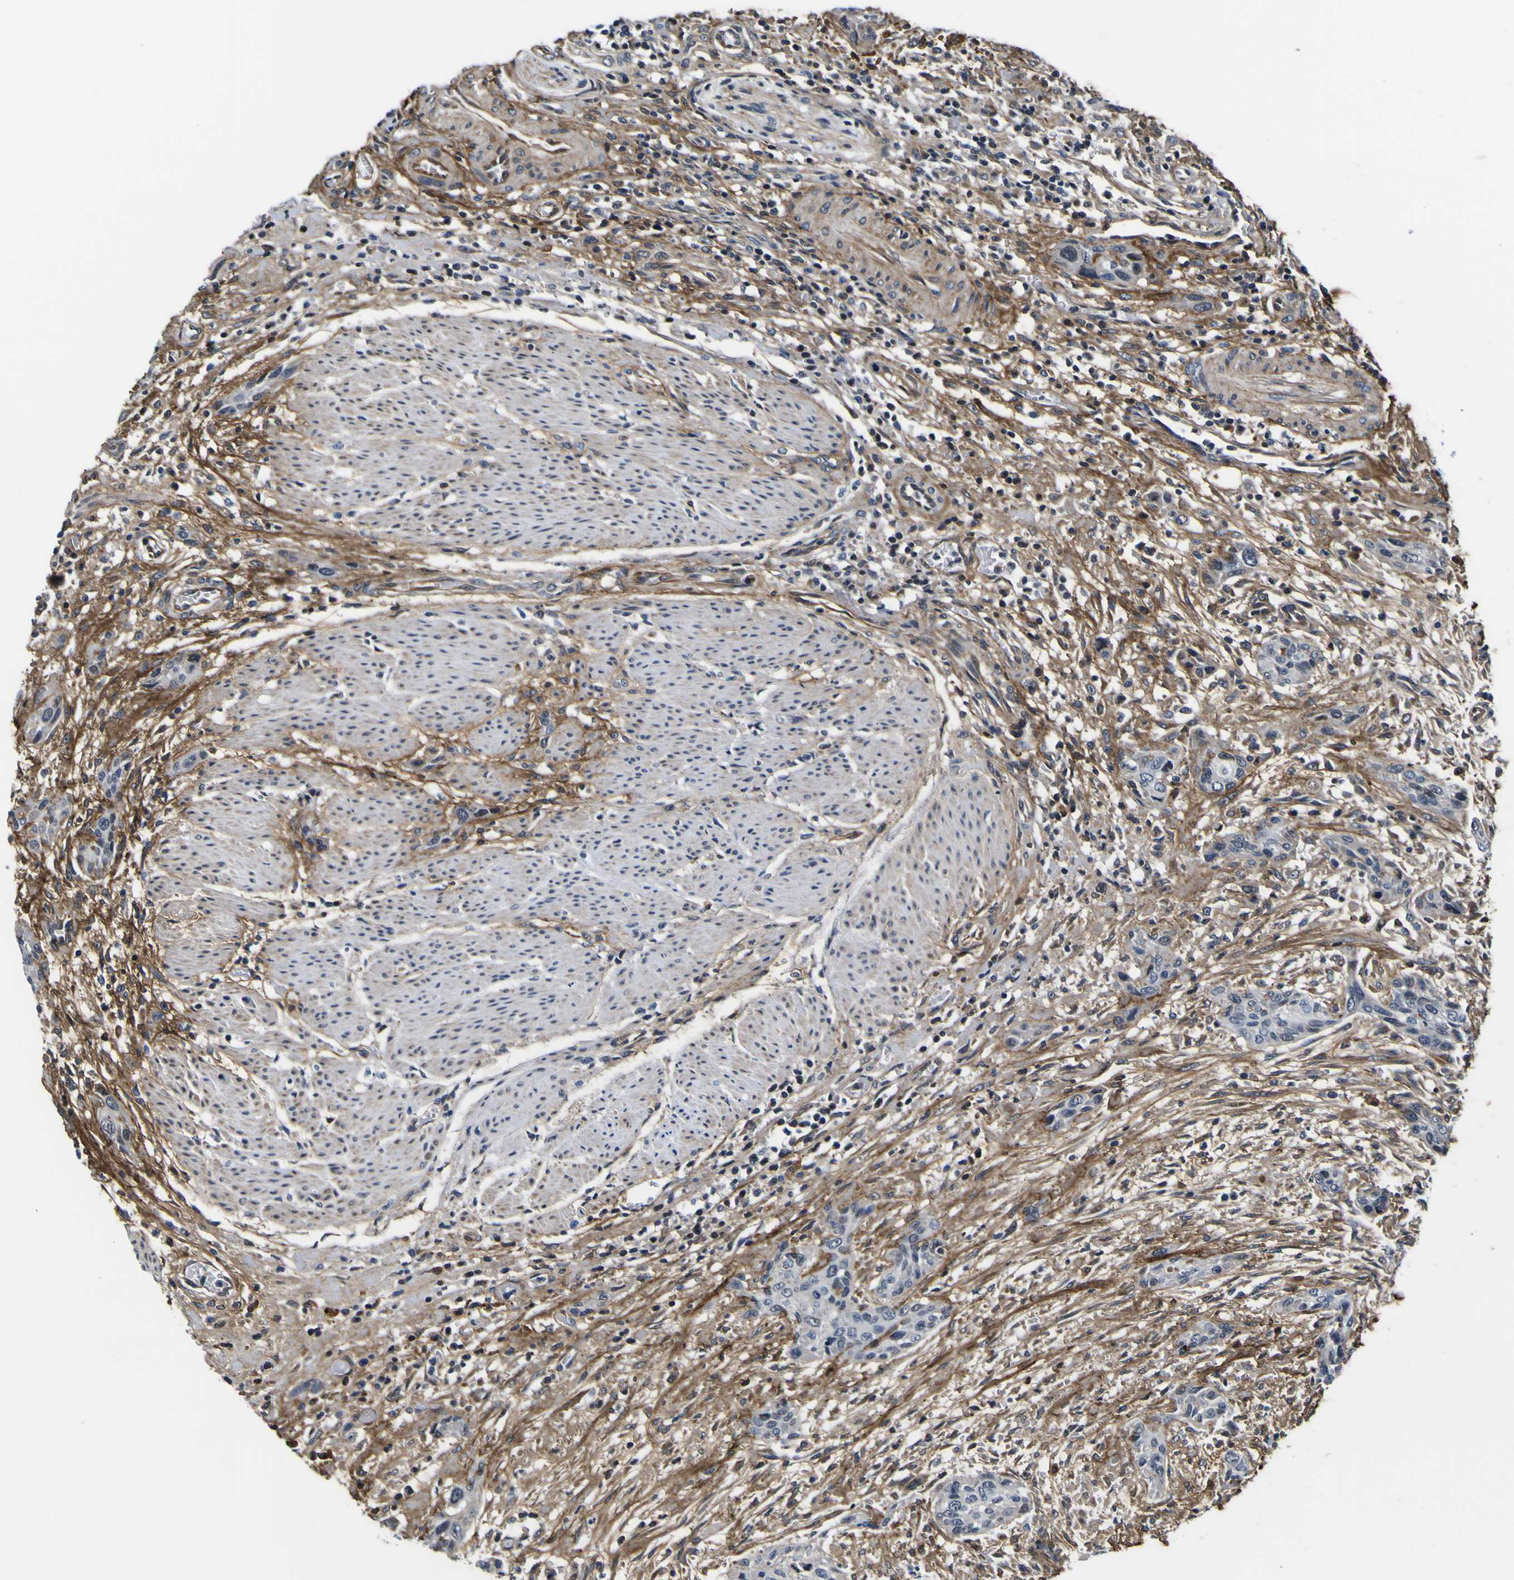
{"staining": {"intensity": "negative", "quantity": "none", "location": "none"}, "tissue": "urothelial cancer", "cell_type": "Tumor cells", "image_type": "cancer", "snomed": [{"axis": "morphology", "description": "Urothelial carcinoma, High grade"}, {"axis": "topography", "description": "Urinary bladder"}], "caption": "Urothelial cancer was stained to show a protein in brown. There is no significant positivity in tumor cells.", "gene": "POSTN", "patient": {"sex": "male", "age": 50}}